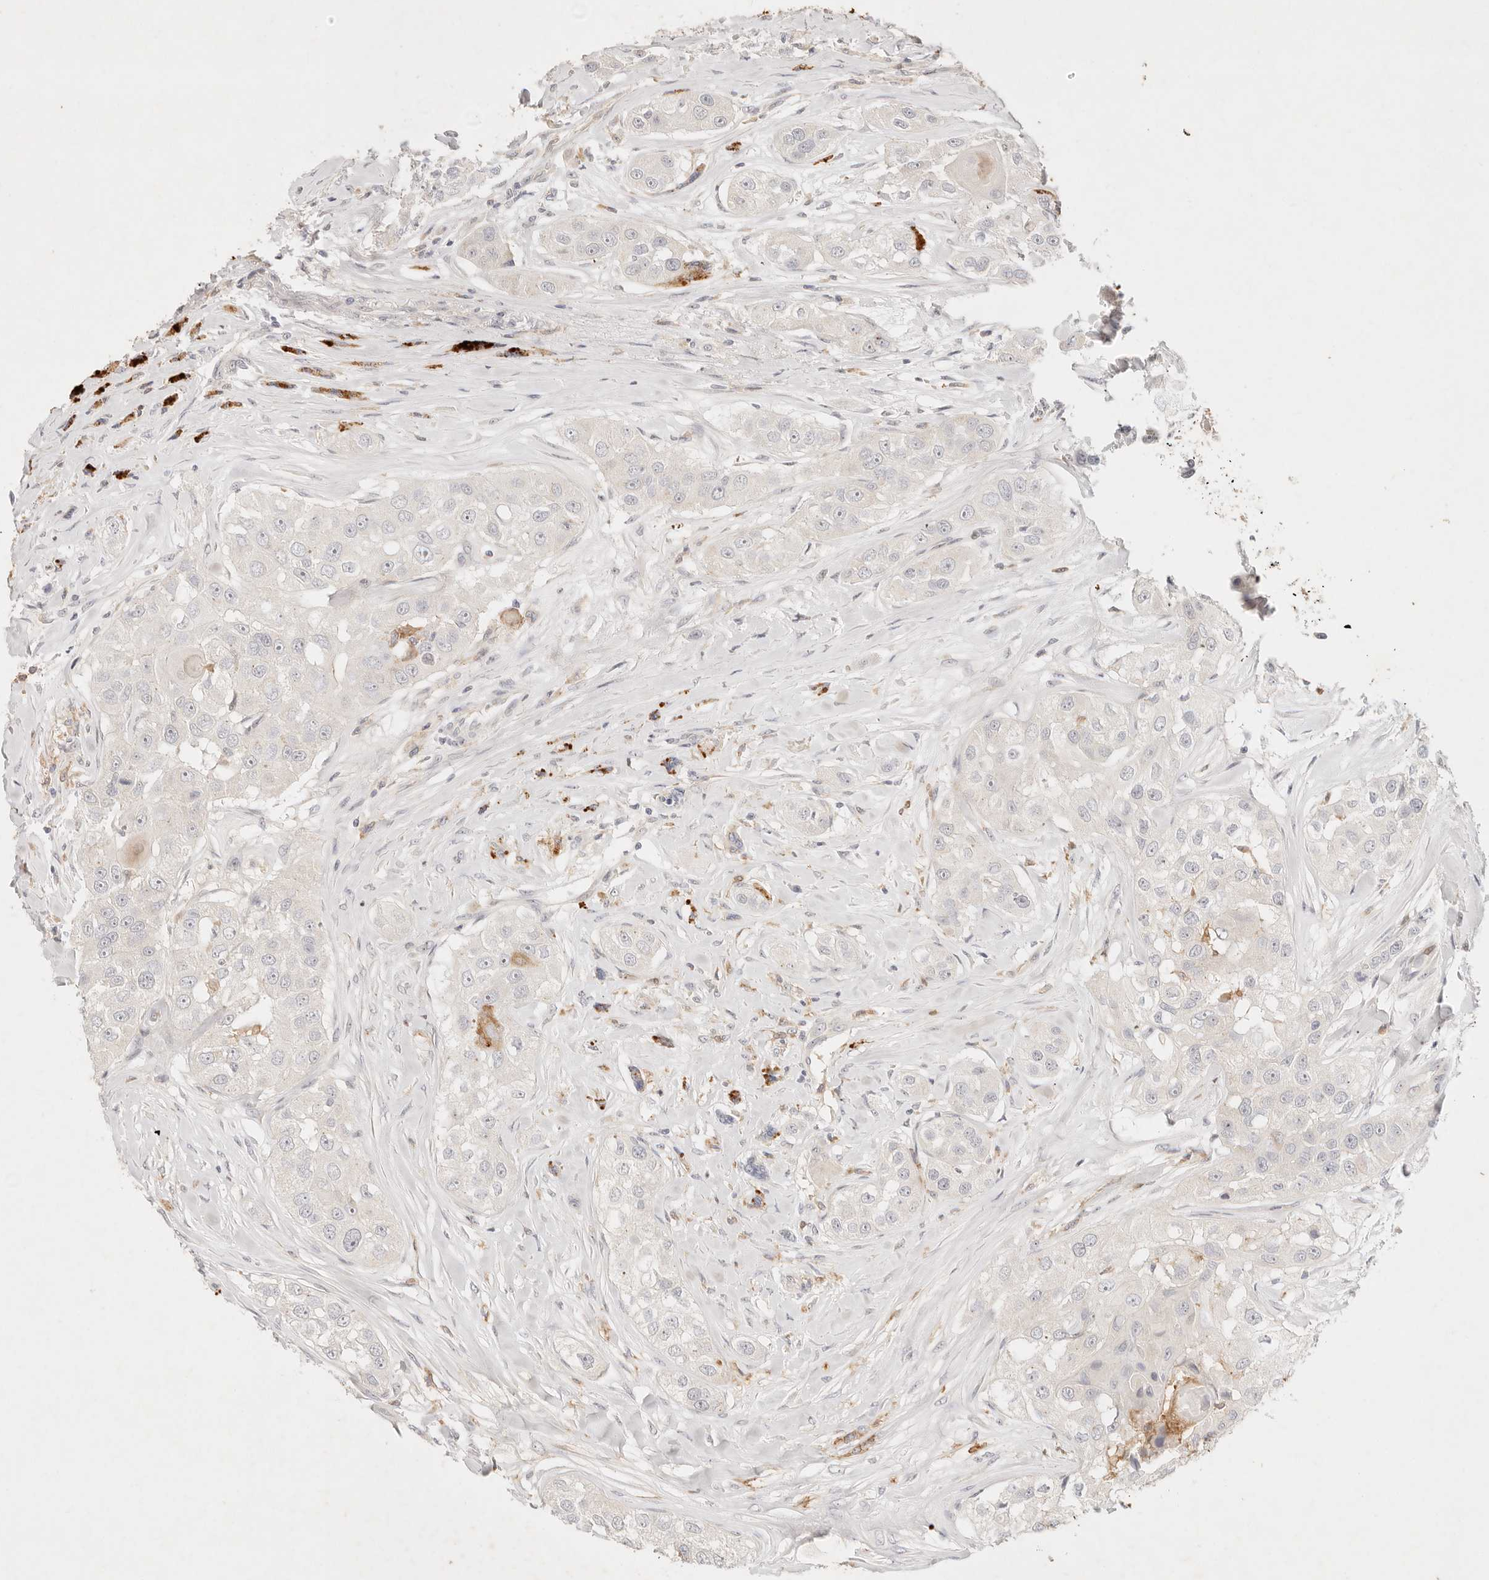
{"staining": {"intensity": "negative", "quantity": "none", "location": "none"}, "tissue": "head and neck cancer", "cell_type": "Tumor cells", "image_type": "cancer", "snomed": [{"axis": "morphology", "description": "Normal tissue, NOS"}, {"axis": "morphology", "description": "Squamous cell carcinoma, NOS"}, {"axis": "topography", "description": "Skeletal muscle"}, {"axis": "topography", "description": "Head-Neck"}], "caption": "Head and neck squamous cell carcinoma was stained to show a protein in brown. There is no significant expression in tumor cells. (DAB immunohistochemistry with hematoxylin counter stain).", "gene": "GPR84", "patient": {"sex": "male", "age": 51}}